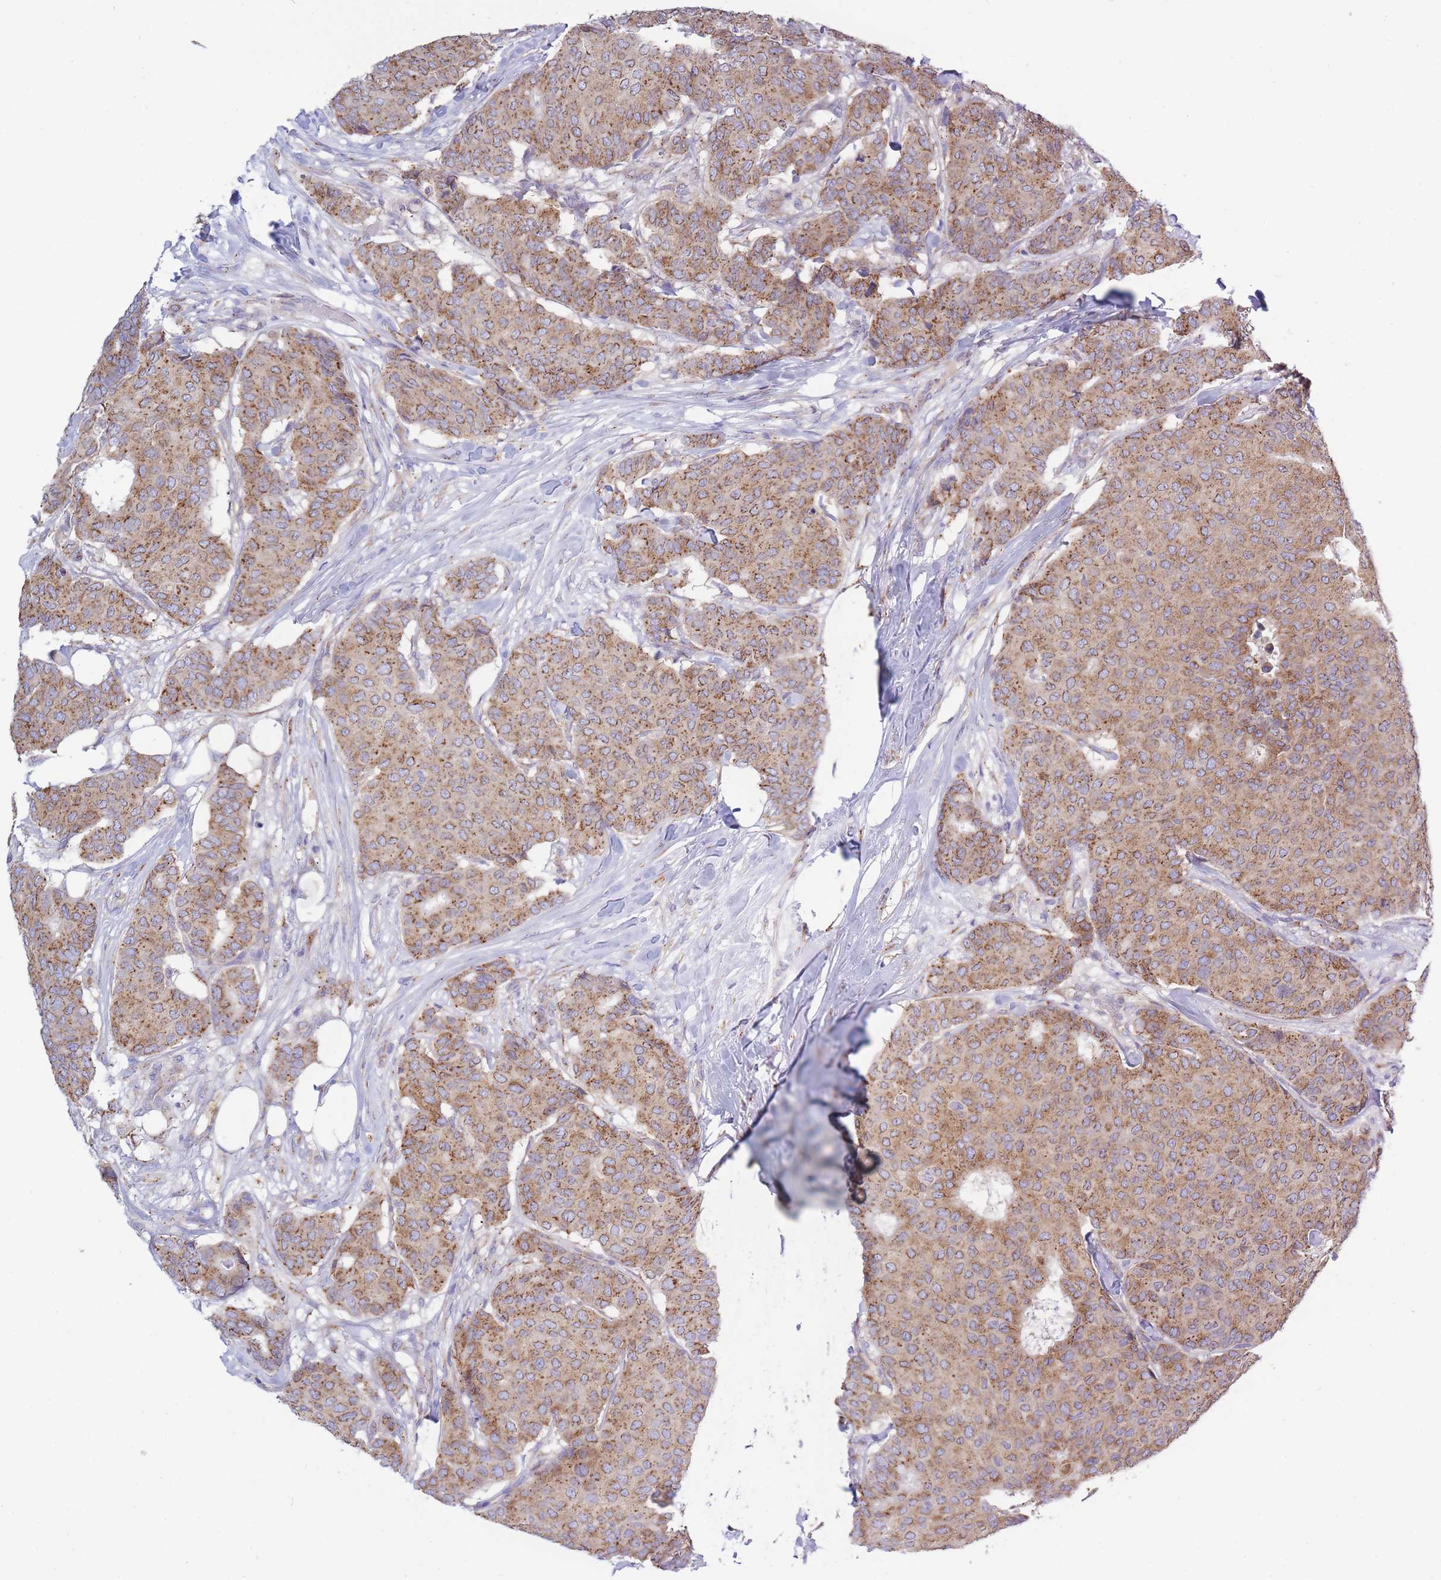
{"staining": {"intensity": "moderate", "quantity": ">75%", "location": "cytoplasmic/membranous"}, "tissue": "breast cancer", "cell_type": "Tumor cells", "image_type": "cancer", "snomed": [{"axis": "morphology", "description": "Duct carcinoma"}, {"axis": "topography", "description": "Breast"}], "caption": "Human breast cancer (invasive ductal carcinoma) stained with a brown dye displays moderate cytoplasmic/membranous positive staining in approximately >75% of tumor cells.", "gene": "COPG2", "patient": {"sex": "female", "age": 75}}